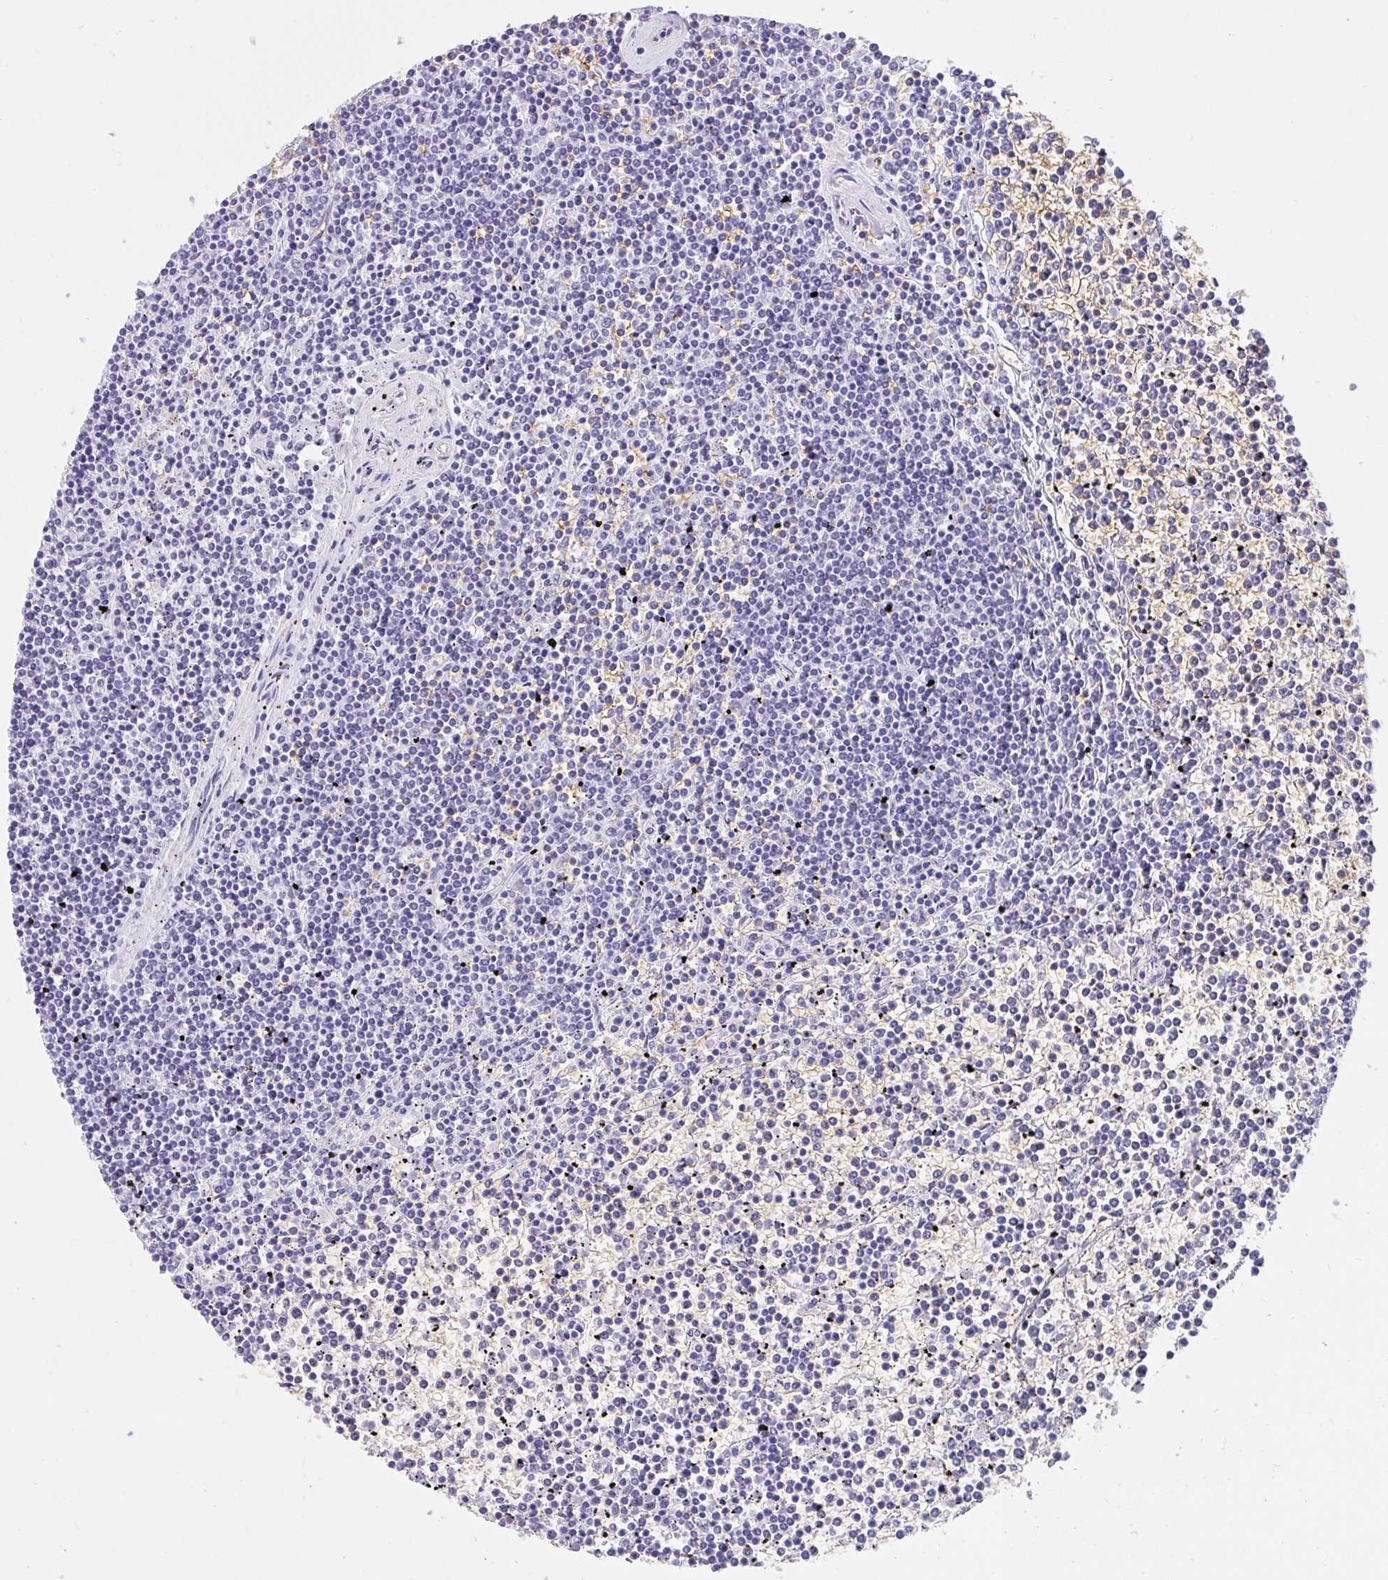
{"staining": {"intensity": "negative", "quantity": "none", "location": "none"}, "tissue": "lymphoma", "cell_type": "Tumor cells", "image_type": "cancer", "snomed": [{"axis": "morphology", "description": "Malignant lymphoma, non-Hodgkin's type, Low grade"}, {"axis": "topography", "description": "Spleen"}], "caption": "There is no significant positivity in tumor cells of lymphoma.", "gene": "ANK1", "patient": {"sex": "female", "age": 19}}